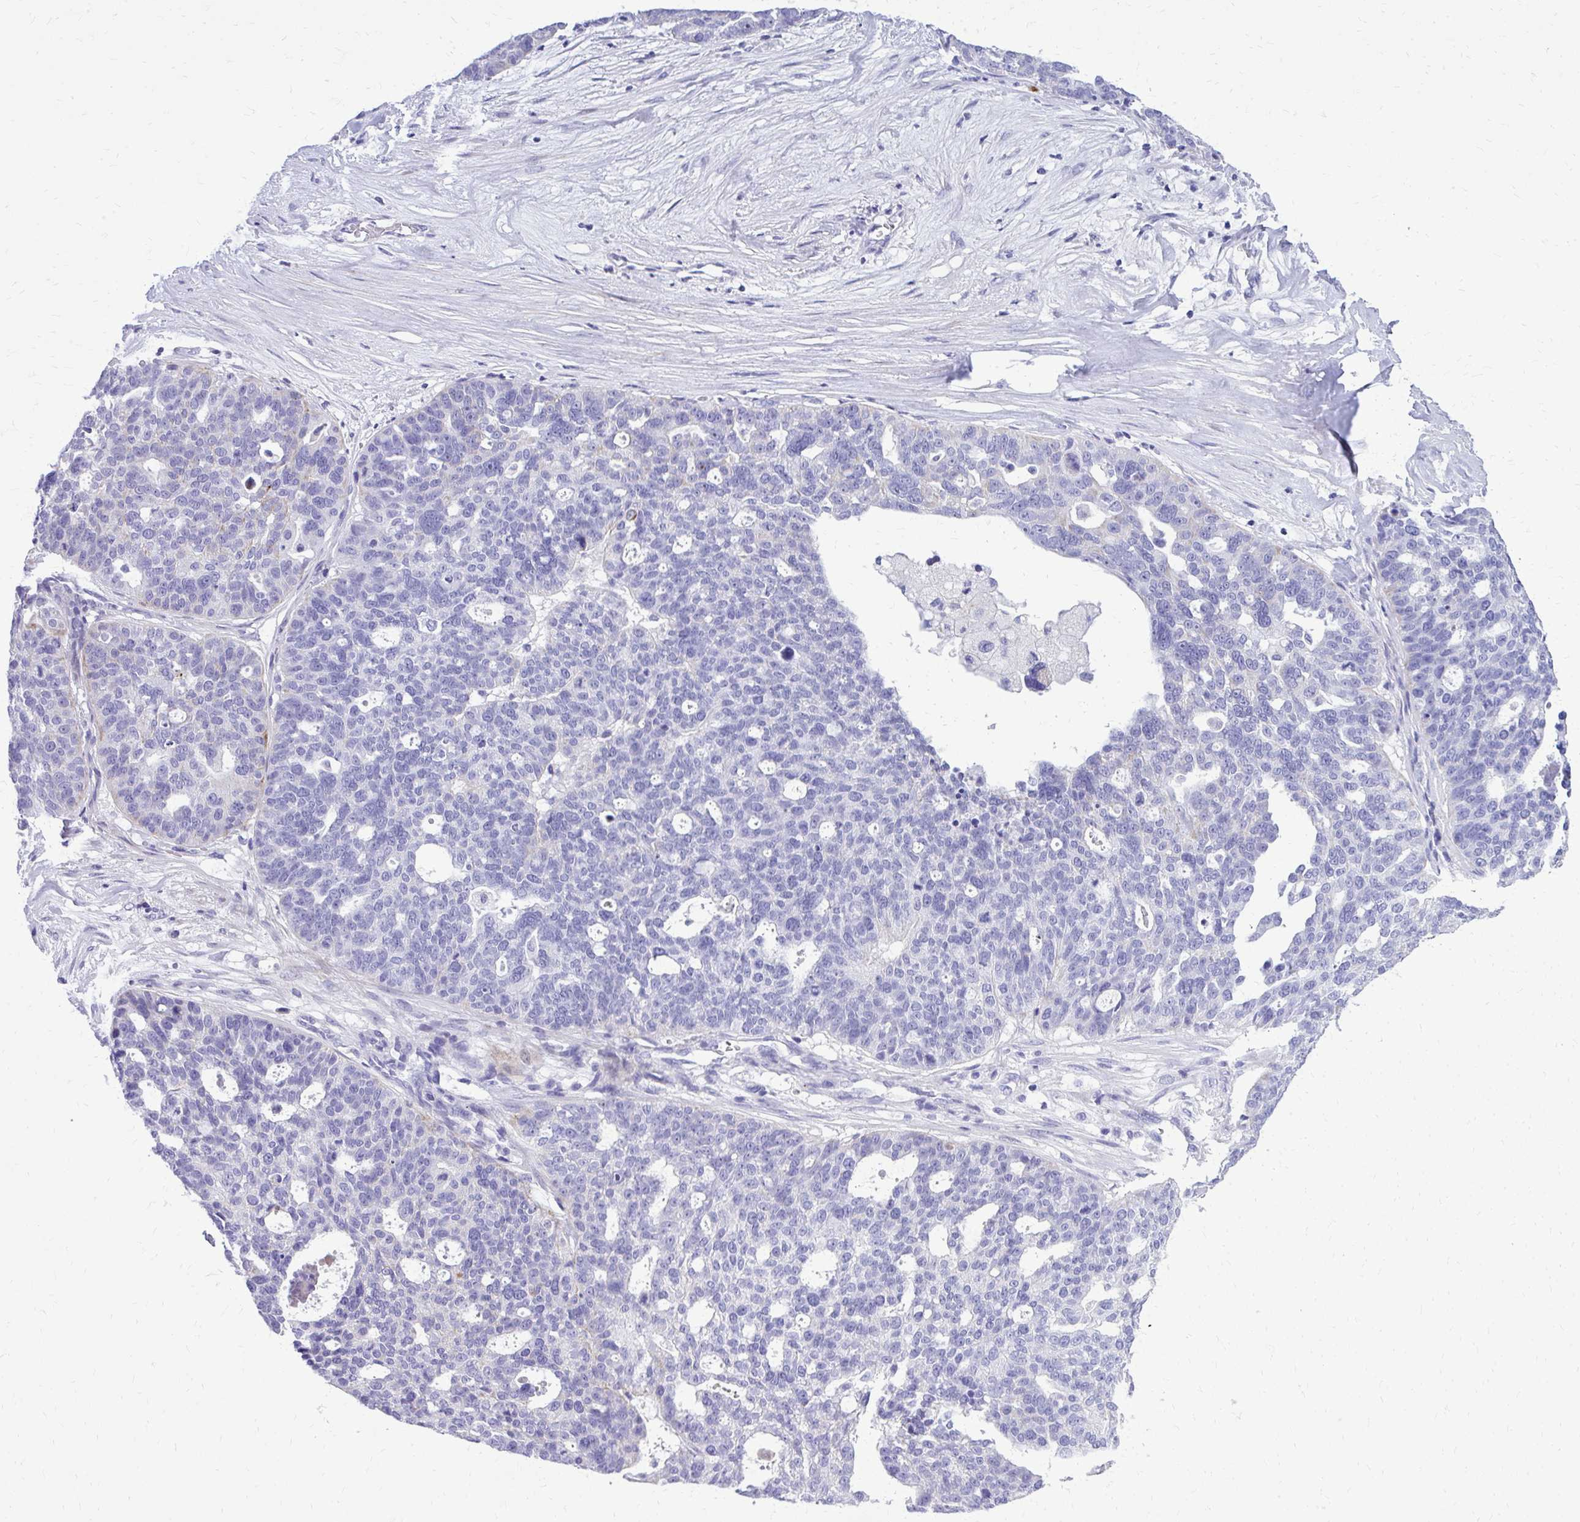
{"staining": {"intensity": "negative", "quantity": "none", "location": "none"}, "tissue": "ovarian cancer", "cell_type": "Tumor cells", "image_type": "cancer", "snomed": [{"axis": "morphology", "description": "Cystadenocarcinoma, serous, NOS"}, {"axis": "topography", "description": "Ovary"}], "caption": "The immunohistochemistry (IHC) micrograph has no significant staining in tumor cells of ovarian cancer (serous cystadenocarcinoma) tissue.", "gene": "BCL6B", "patient": {"sex": "female", "age": 59}}